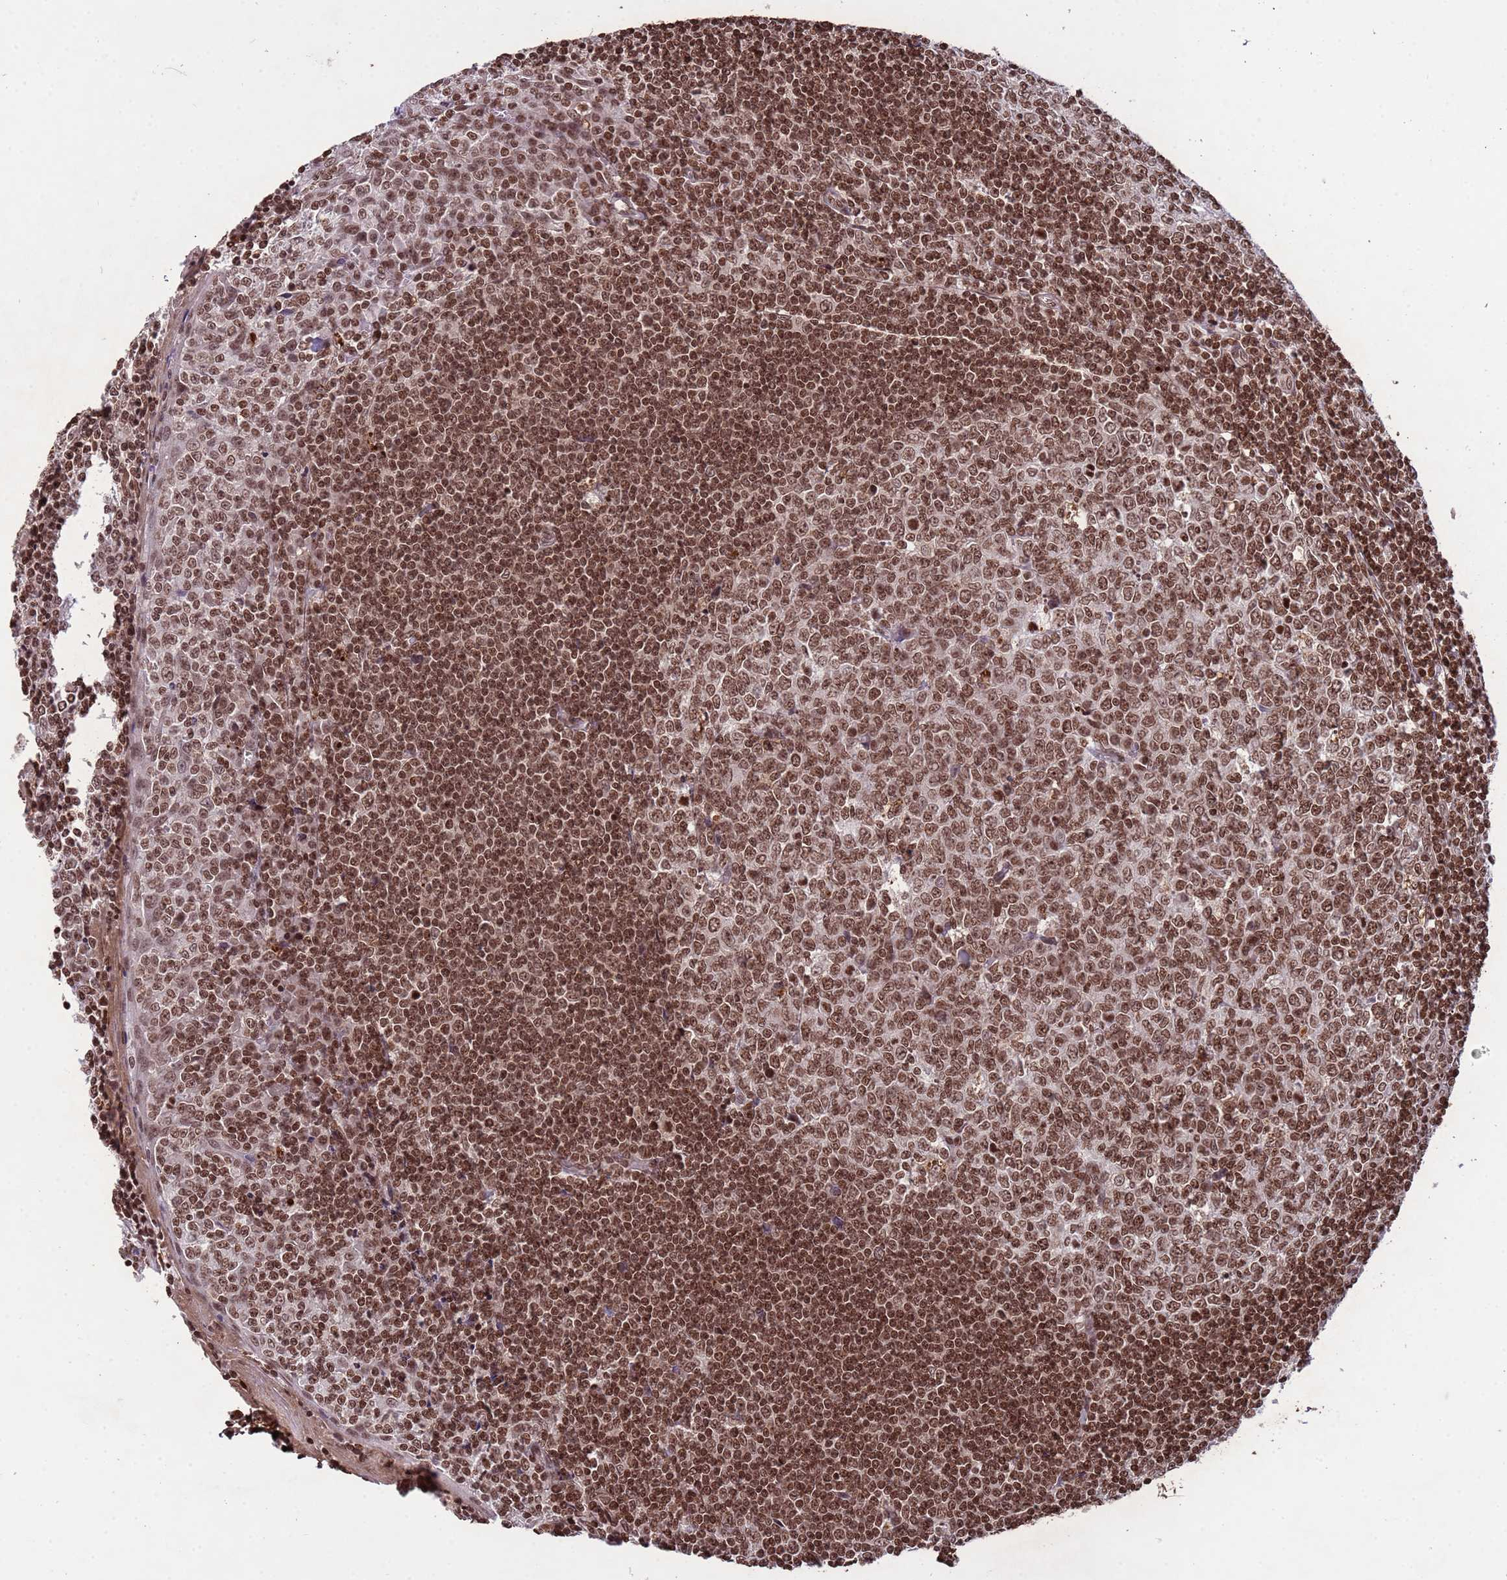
{"staining": {"intensity": "strong", "quantity": ">75%", "location": "nuclear"}, "tissue": "tonsil", "cell_type": "Germinal center cells", "image_type": "normal", "snomed": [{"axis": "morphology", "description": "Normal tissue, NOS"}, {"axis": "topography", "description": "Tonsil"}], "caption": "Protein expression analysis of benign human tonsil reveals strong nuclear staining in about >75% of germinal center cells. The staining was performed using DAB to visualize the protein expression in brown, while the nuclei were stained in blue with hematoxylin (Magnification: 20x).", "gene": "H3", "patient": {"sex": "male", "age": 27}}